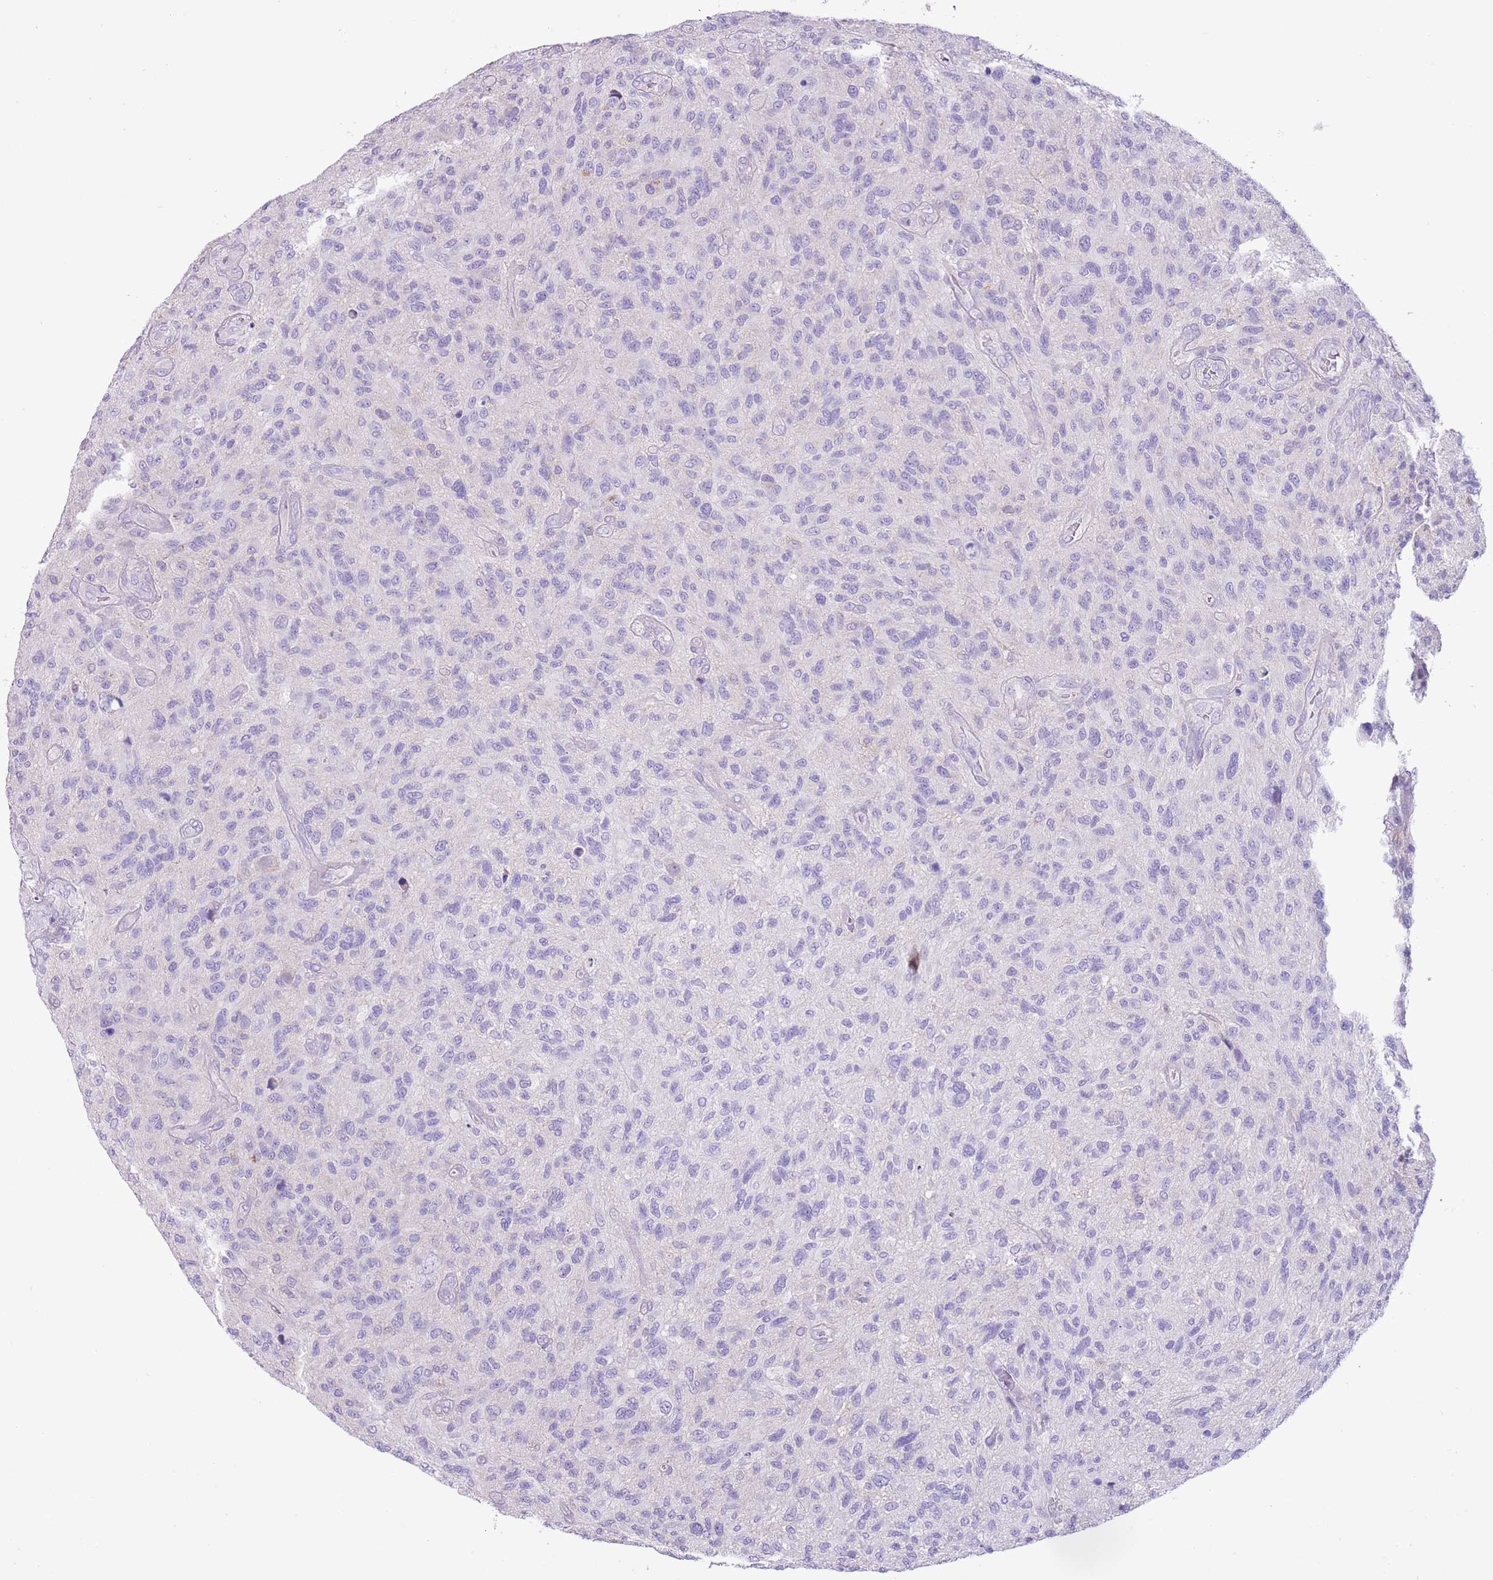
{"staining": {"intensity": "negative", "quantity": "none", "location": "none"}, "tissue": "glioma", "cell_type": "Tumor cells", "image_type": "cancer", "snomed": [{"axis": "morphology", "description": "Glioma, malignant, High grade"}, {"axis": "topography", "description": "Brain"}], "caption": "This micrograph is of high-grade glioma (malignant) stained with IHC to label a protein in brown with the nuclei are counter-stained blue. There is no positivity in tumor cells.", "gene": "ZNF697", "patient": {"sex": "male", "age": 47}}